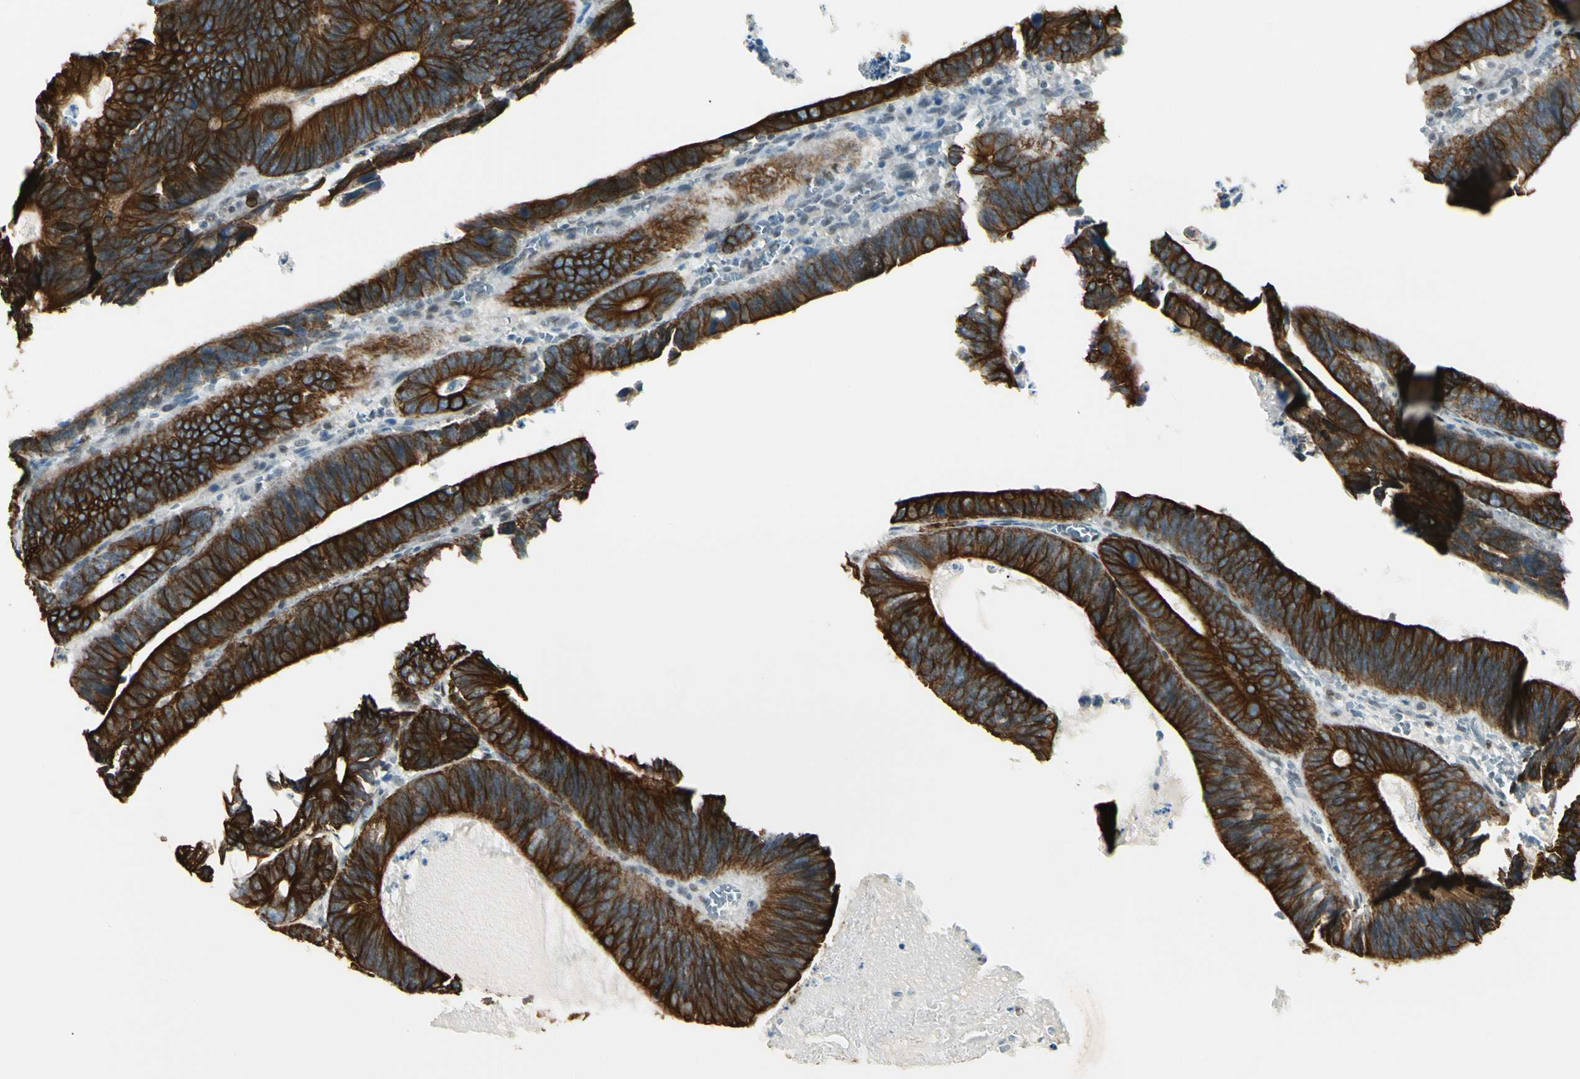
{"staining": {"intensity": "strong", "quantity": ">75%", "location": "cytoplasmic/membranous"}, "tissue": "colorectal cancer", "cell_type": "Tumor cells", "image_type": "cancer", "snomed": [{"axis": "morphology", "description": "Adenocarcinoma, NOS"}, {"axis": "topography", "description": "Colon"}], "caption": "Immunohistochemistry of colorectal adenocarcinoma reveals high levels of strong cytoplasmic/membranous staining in approximately >75% of tumor cells. The staining is performed using DAB (3,3'-diaminobenzidine) brown chromogen to label protein expression. The nuclei are counter-stained blue using hematoxylin.", "gene": "ATXN1", "patient": {"sex": "male", "age": 72}}